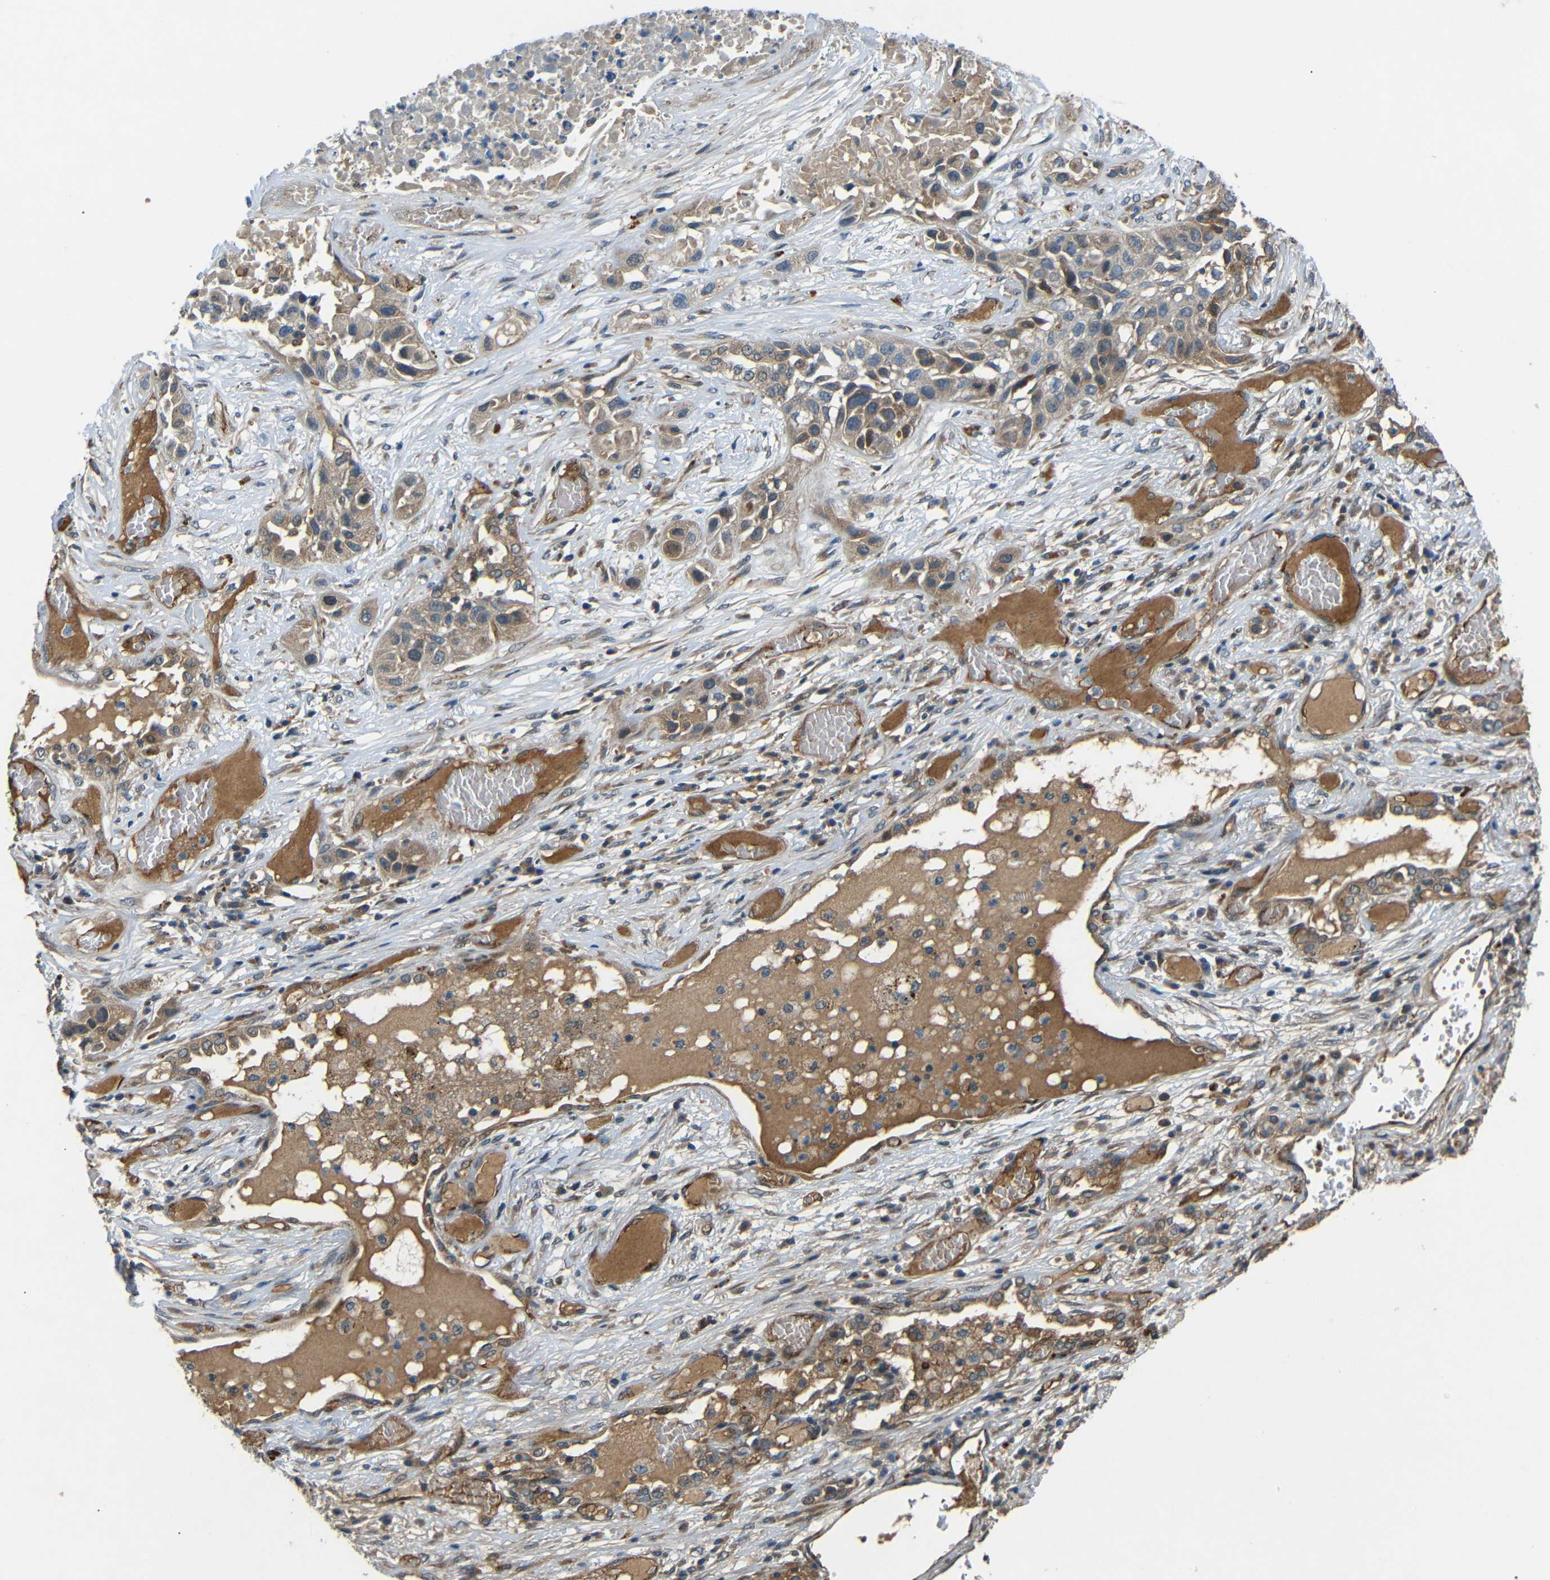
{"staining": {"intensity": "weak", "quantity": ">75%", "location": "cytoplasmic/membranous"}, "tissue": "lung cancer", "cell_type": "Tumor cells", "image_type": "cancer", "snomed": [{"axis": "morphology", "description": "Squamous cell carcinoma, NOS"}, {"axis": "topography", "description": "Lung"}], "caption": "Immunohistochemical staining of human lung cancer shows low levels of weak cytoplasmic/membranous protein expression in approximately >75% of tumor cells.", "gene": "ATP7A", "patient": {"sex": "male", "age": 71}}